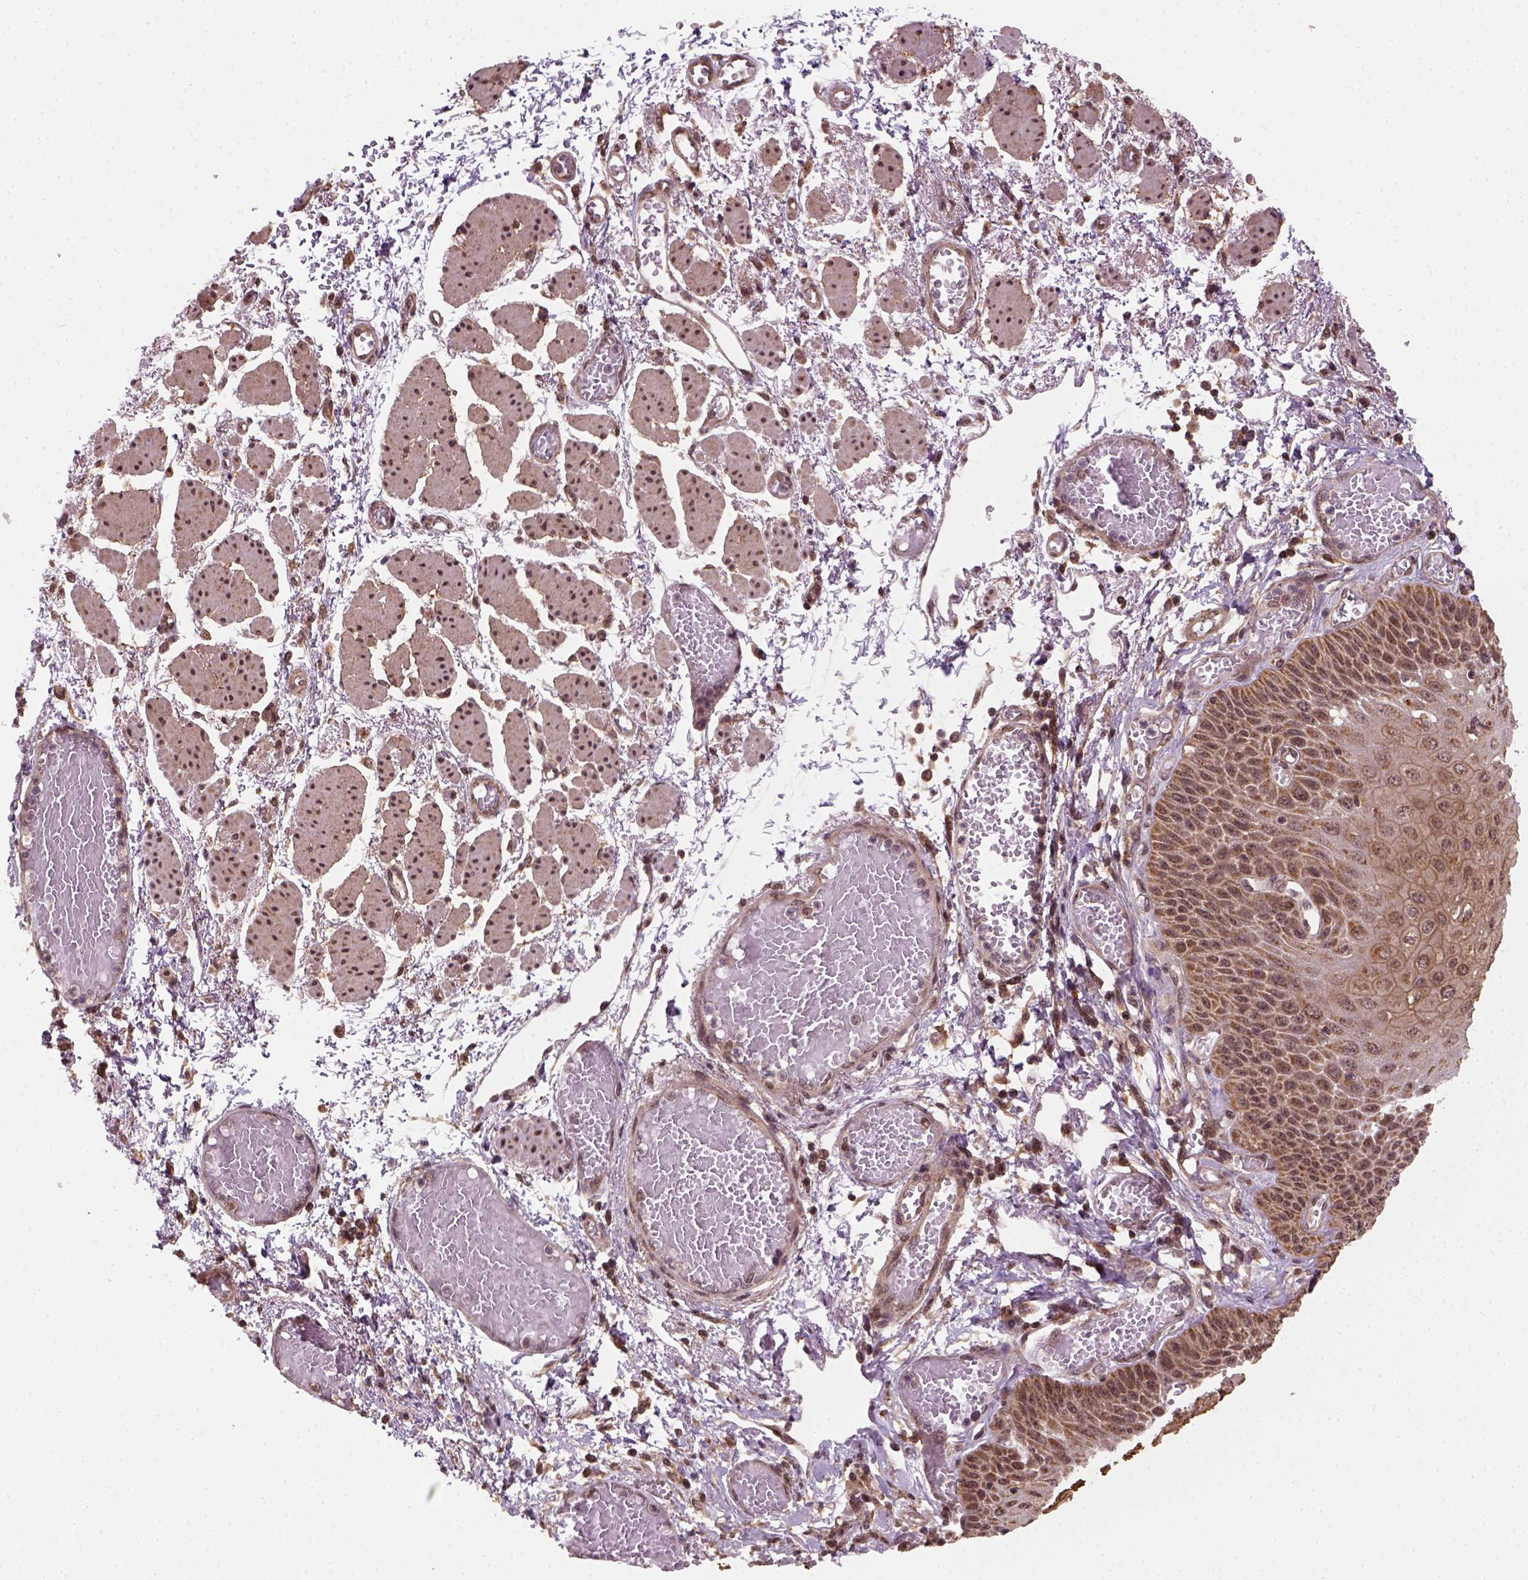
{"staining": {"intensity": "moderate", "quantity": ">75%", "location": "cytoplasmic/membranous,nuclear"}, "tissue": "esophagus", "cell_type": "Squamous epithelial cells", "image_type": "normal", "snomed": [{"axis": "morphology", "description": "Normal tissue, NOS"}, {"axis": "morphology", "description": "Adenocarcinoma, NOS"}, {"axis": "topography", "description": "Esophagus"}], "caption": "IHC (DAB (3,3'-diaminobenzidine)) staining of unremarkable human esophagus demonstrates moderate cytoplasmic/membranous,nuclear protein expression in about >75% of squamous epithelial cells.", "gene": "NUDT9", "patient": {"sex": "male", "age": 81}}